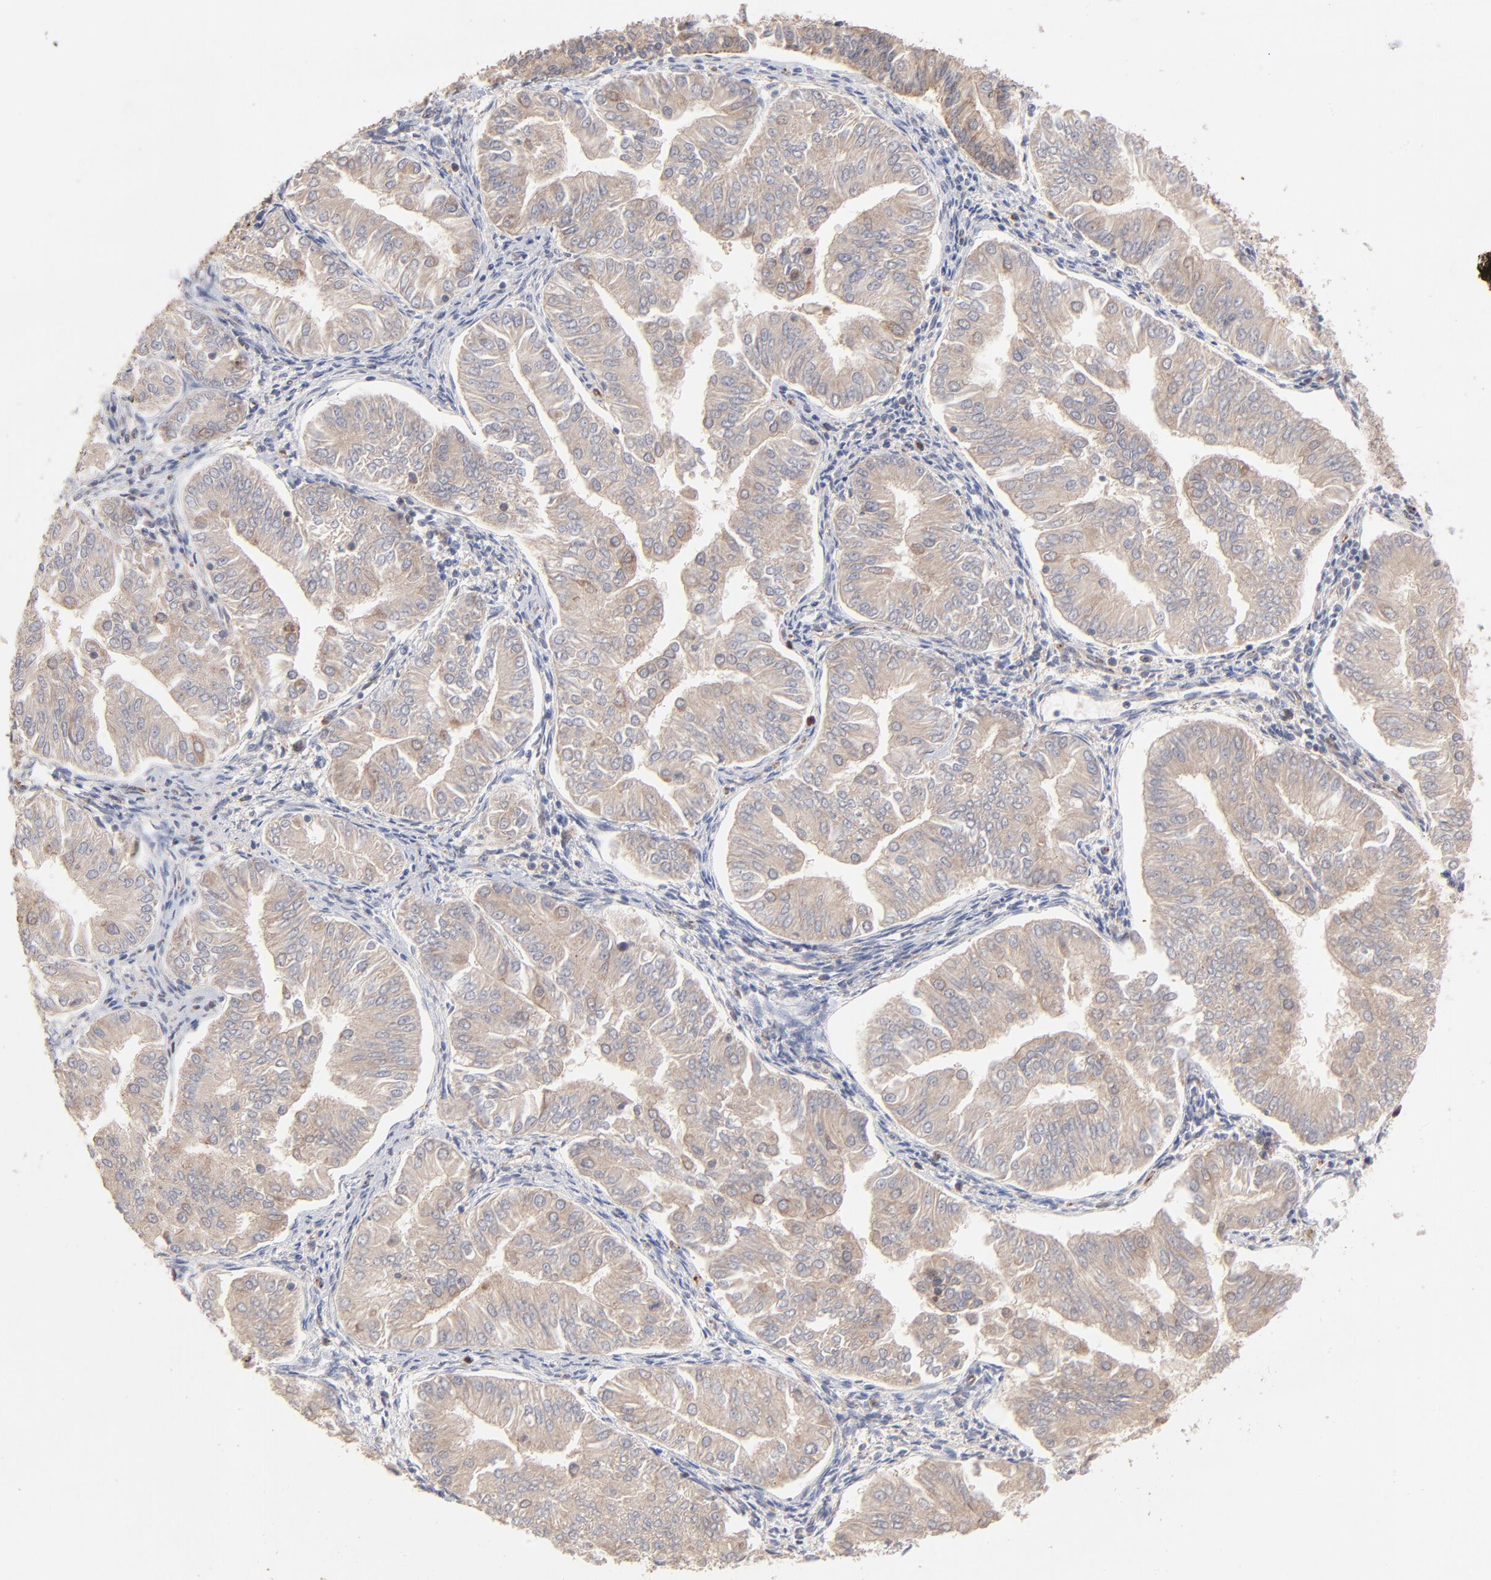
{"staining": {"intensity": "weak", "quantity": ">75%", "location": "cytoplasmic/membranous"}, "tissue": "endometrial cancer", "cell_type": "Tumor cells", "image_type": "cancer", "snomed": [{"axis": "morphology", "description": "Adenocarcinoma, NOS"}, {"axis": "topography", "description": "Endometrium"}], "caption": "About >75% of tumor cells in endometrial cancer exhibit weak cytoplasmic/membranous protein staining as visualized by brown immunohistochemical staining.", "gene": "IVNS1ABP", "patient": {"sex": "female", "age": 53}}